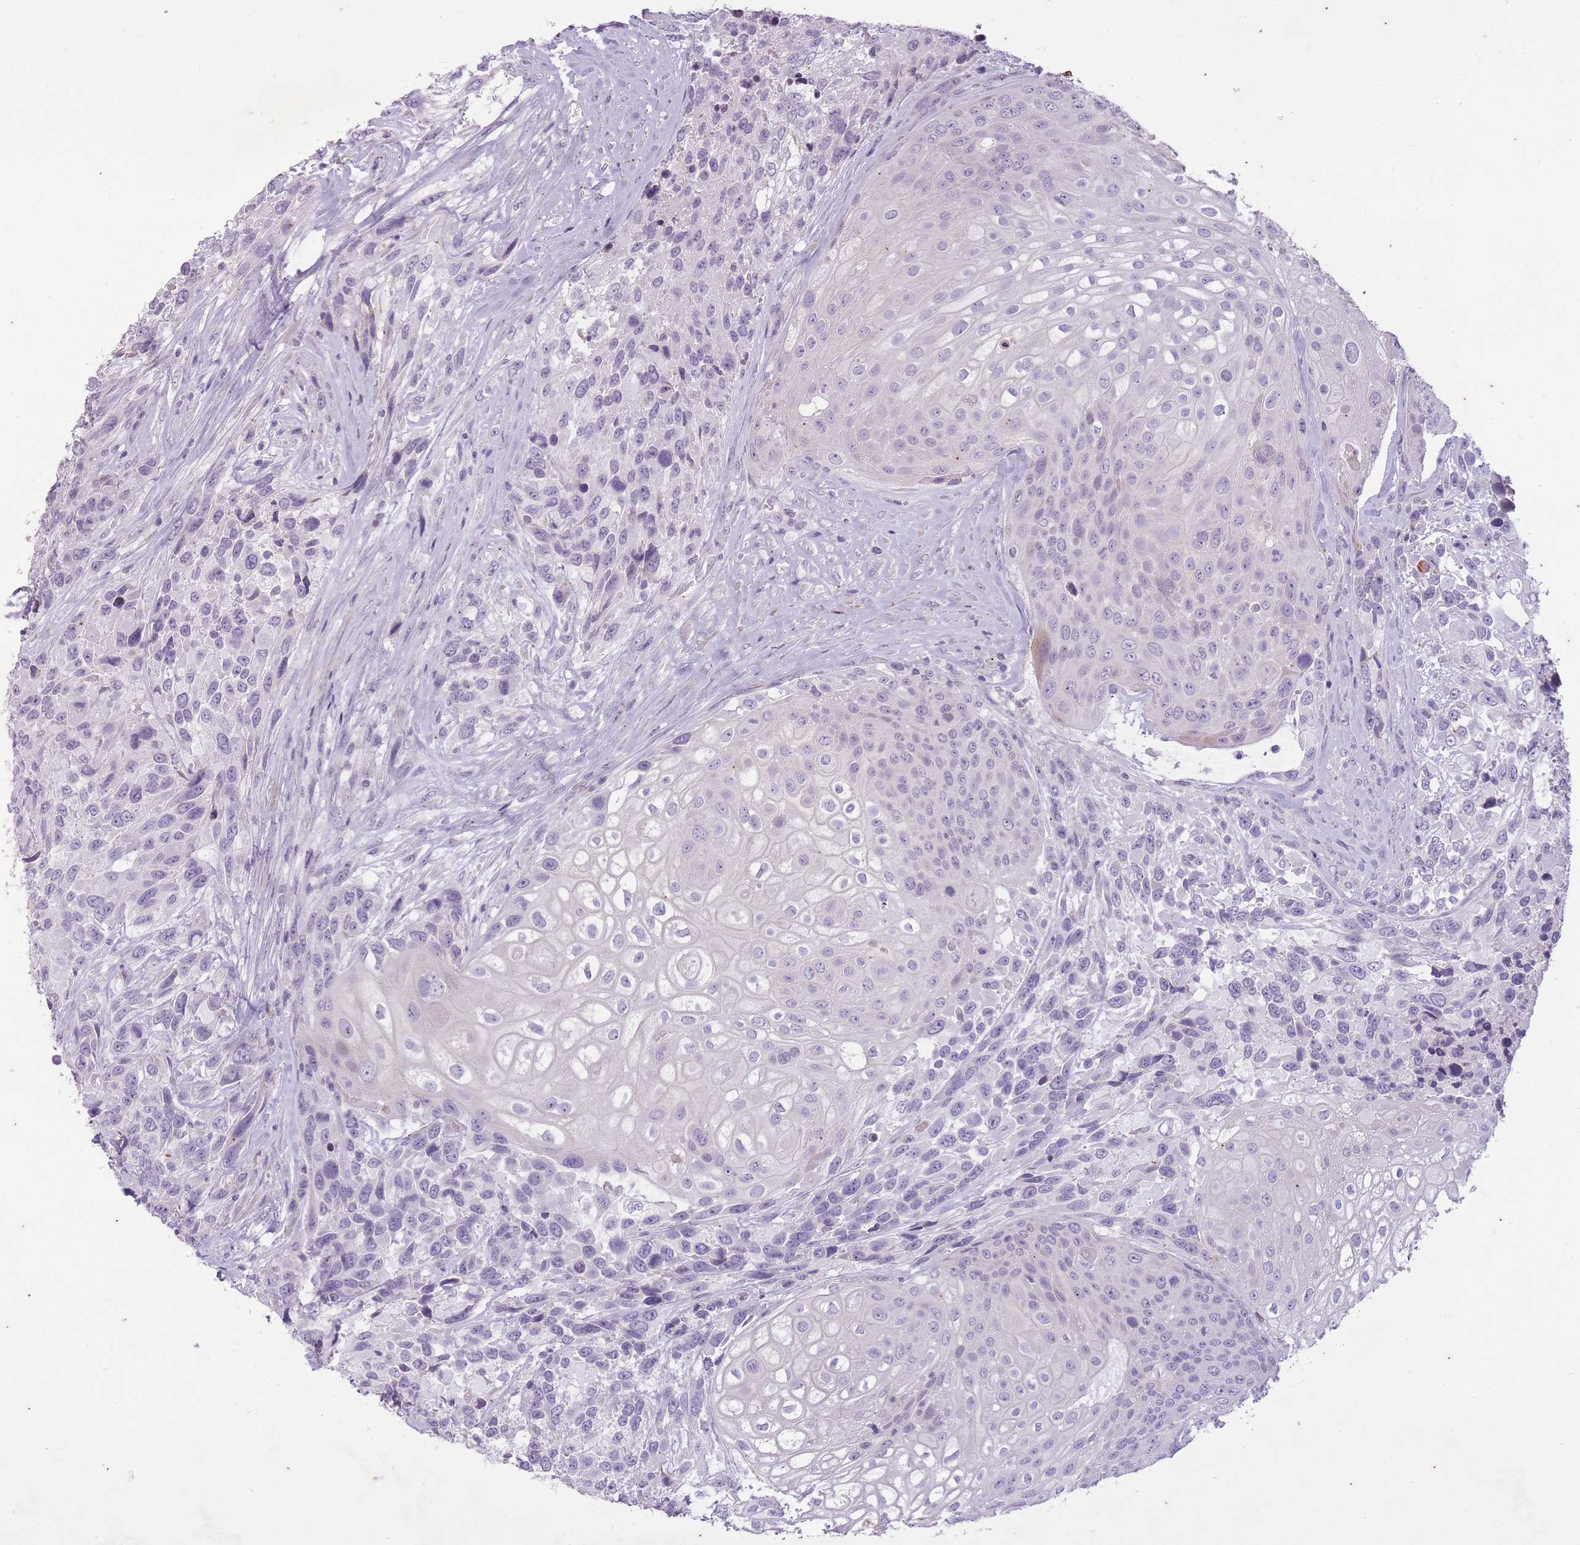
{"staining": {"intensity": "negative", "quantity": "none", "location": "none"}, "tissue": "urothelial cancer", "cell_type": "Tumor cells", "image_type": "cancer", "snomed": [{"axis": "morphology", "description": "Urothelial carcinoma, High grade"}, {"axis": "topography", "description": "Urinary bladder"}], "caption": "Protein analysis of urothelial cancer demonstrates no significant staining in tumor cells.", "gene": "CNTNAP3", "patient": {"sex": "female", "age": 70}}